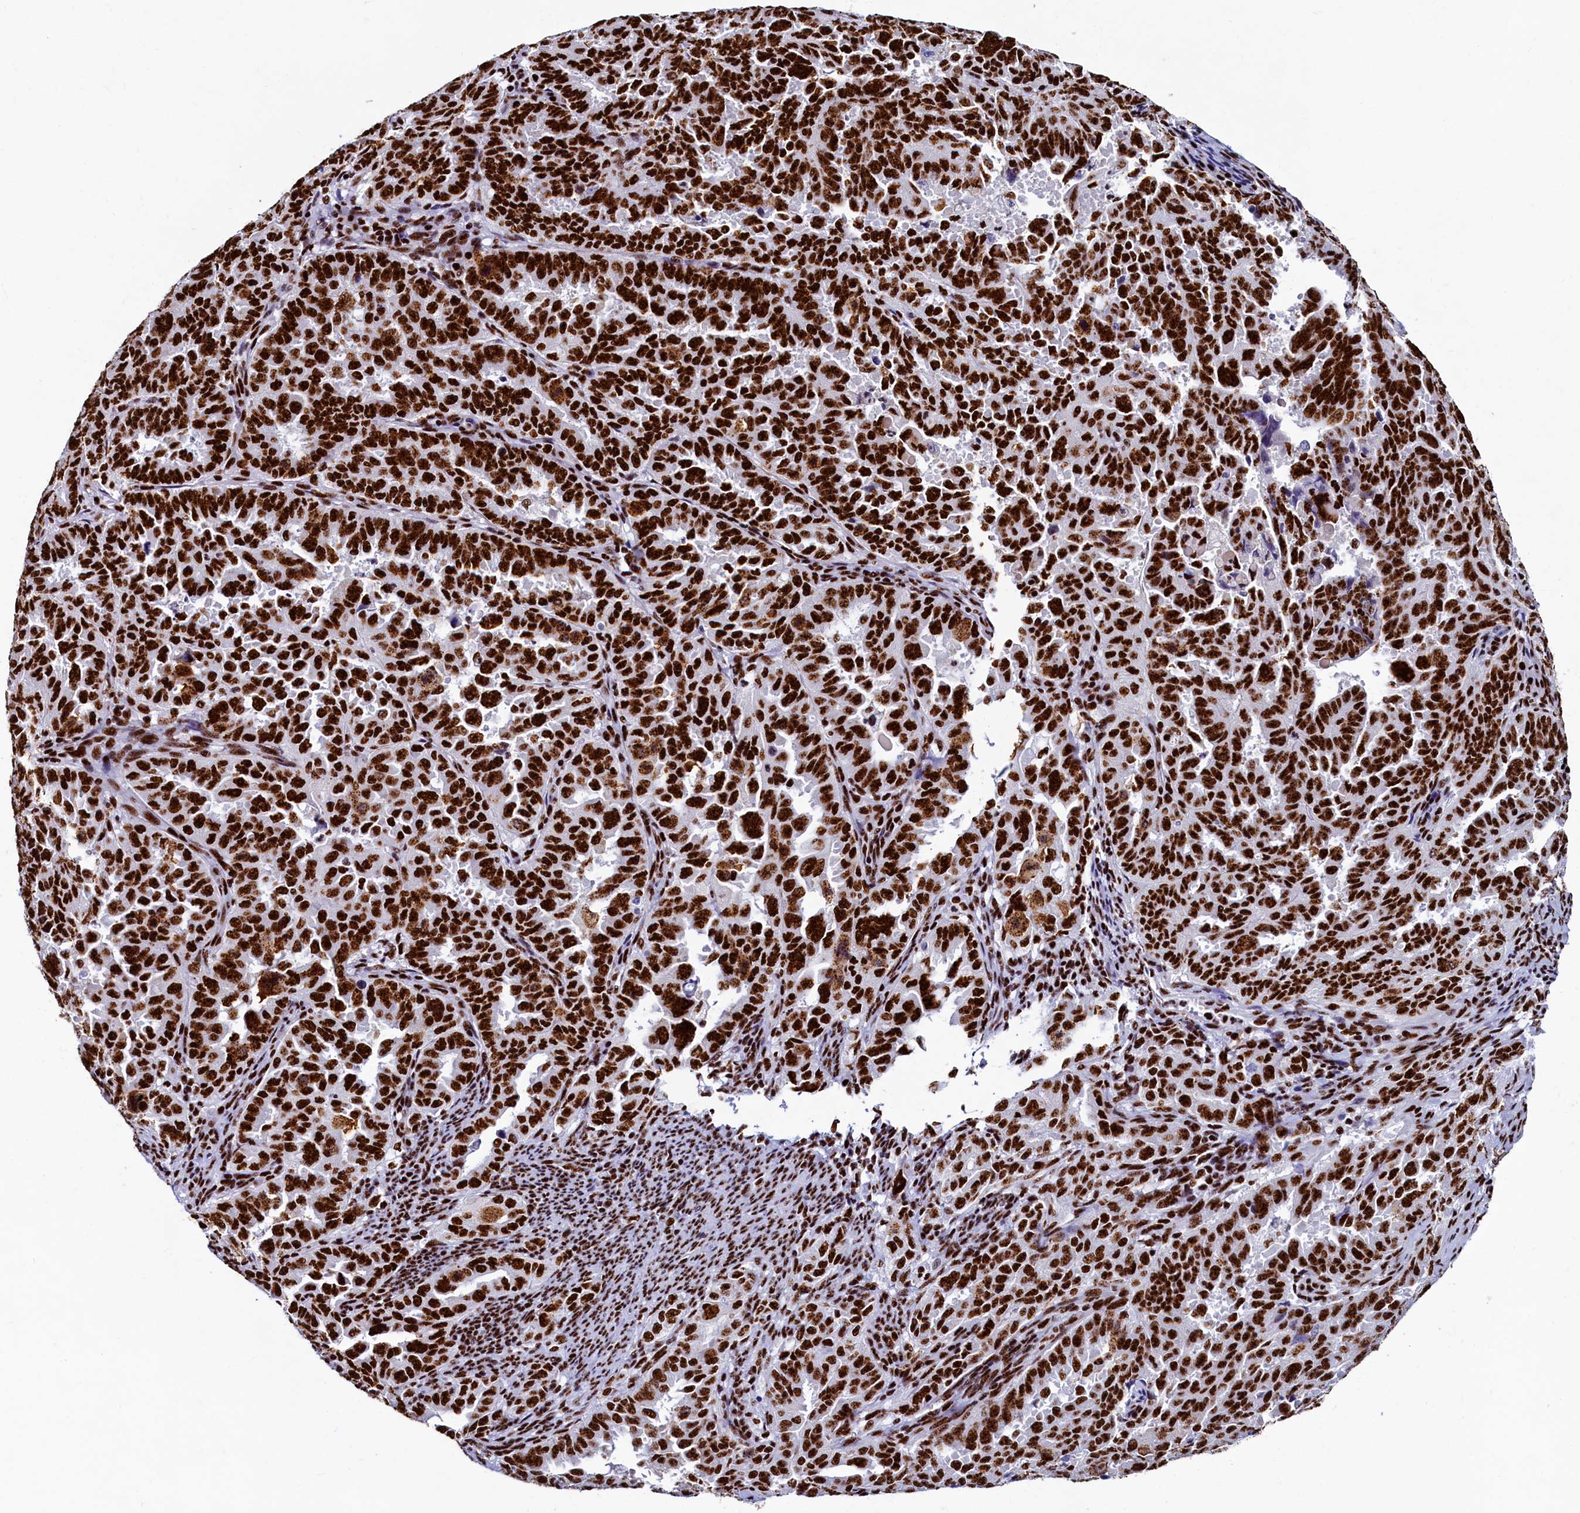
{"staining": {"intensity": "strong", "quantity": ">75%", "location": "nuclear"}, "tissue": "endometrial cancer", "cell_type": "Tumor cells", "image_type": "cancer", "snomed": [{"axis": "morphology", "description": "Adenocarcinoma, NOS"}, {"axis": "topography", "description": "Endometrium"}], "caption": "Approximately >75% of tumor cells in endometrial adenocarcinoma reveal strong nuclear protein staining as visualized by brown immunohistochemical staining.", "gene": "SRRM2", "patient": {"sex": "female", "age": 65}}